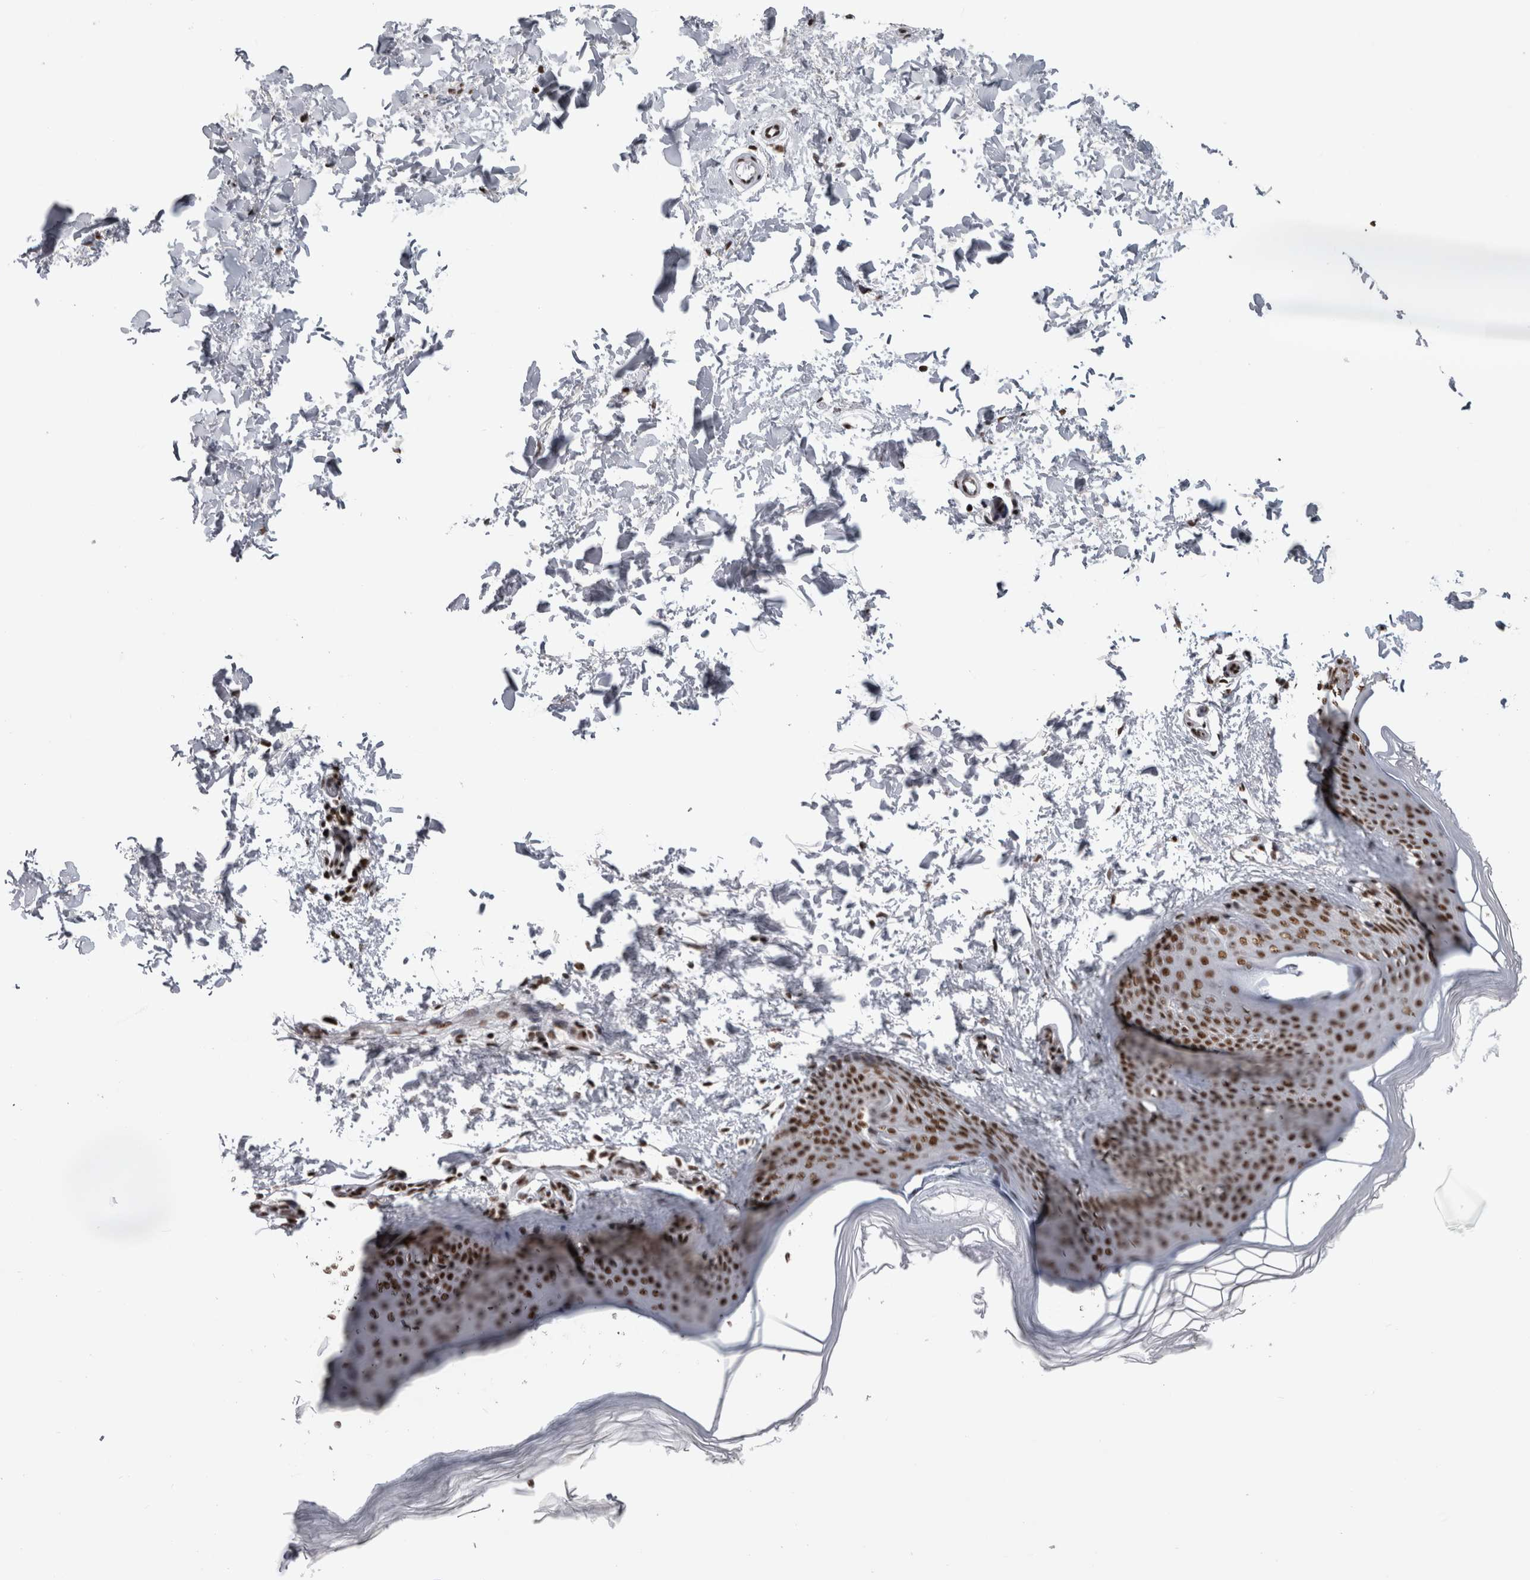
{"staining": {"intensity": "strong", "quantity": ">75%", "location": "nuclear"}, "tissue": "skin", "cell_type": "Fibroblasts", "image_type": "normal", "snomed": [{"axis": "morphology", "description": "Normal tissue, NOS"}, {"axis": "topography", "description": "Skin"}], "caption": "This is an image of immunohistochemistry (IHC) staining of unremarkable skin, which shows strong expression in the nuclear of fibroblasts.", "gene": "ZSCAN2", "patient": {"sex": "female", "age": 27}}